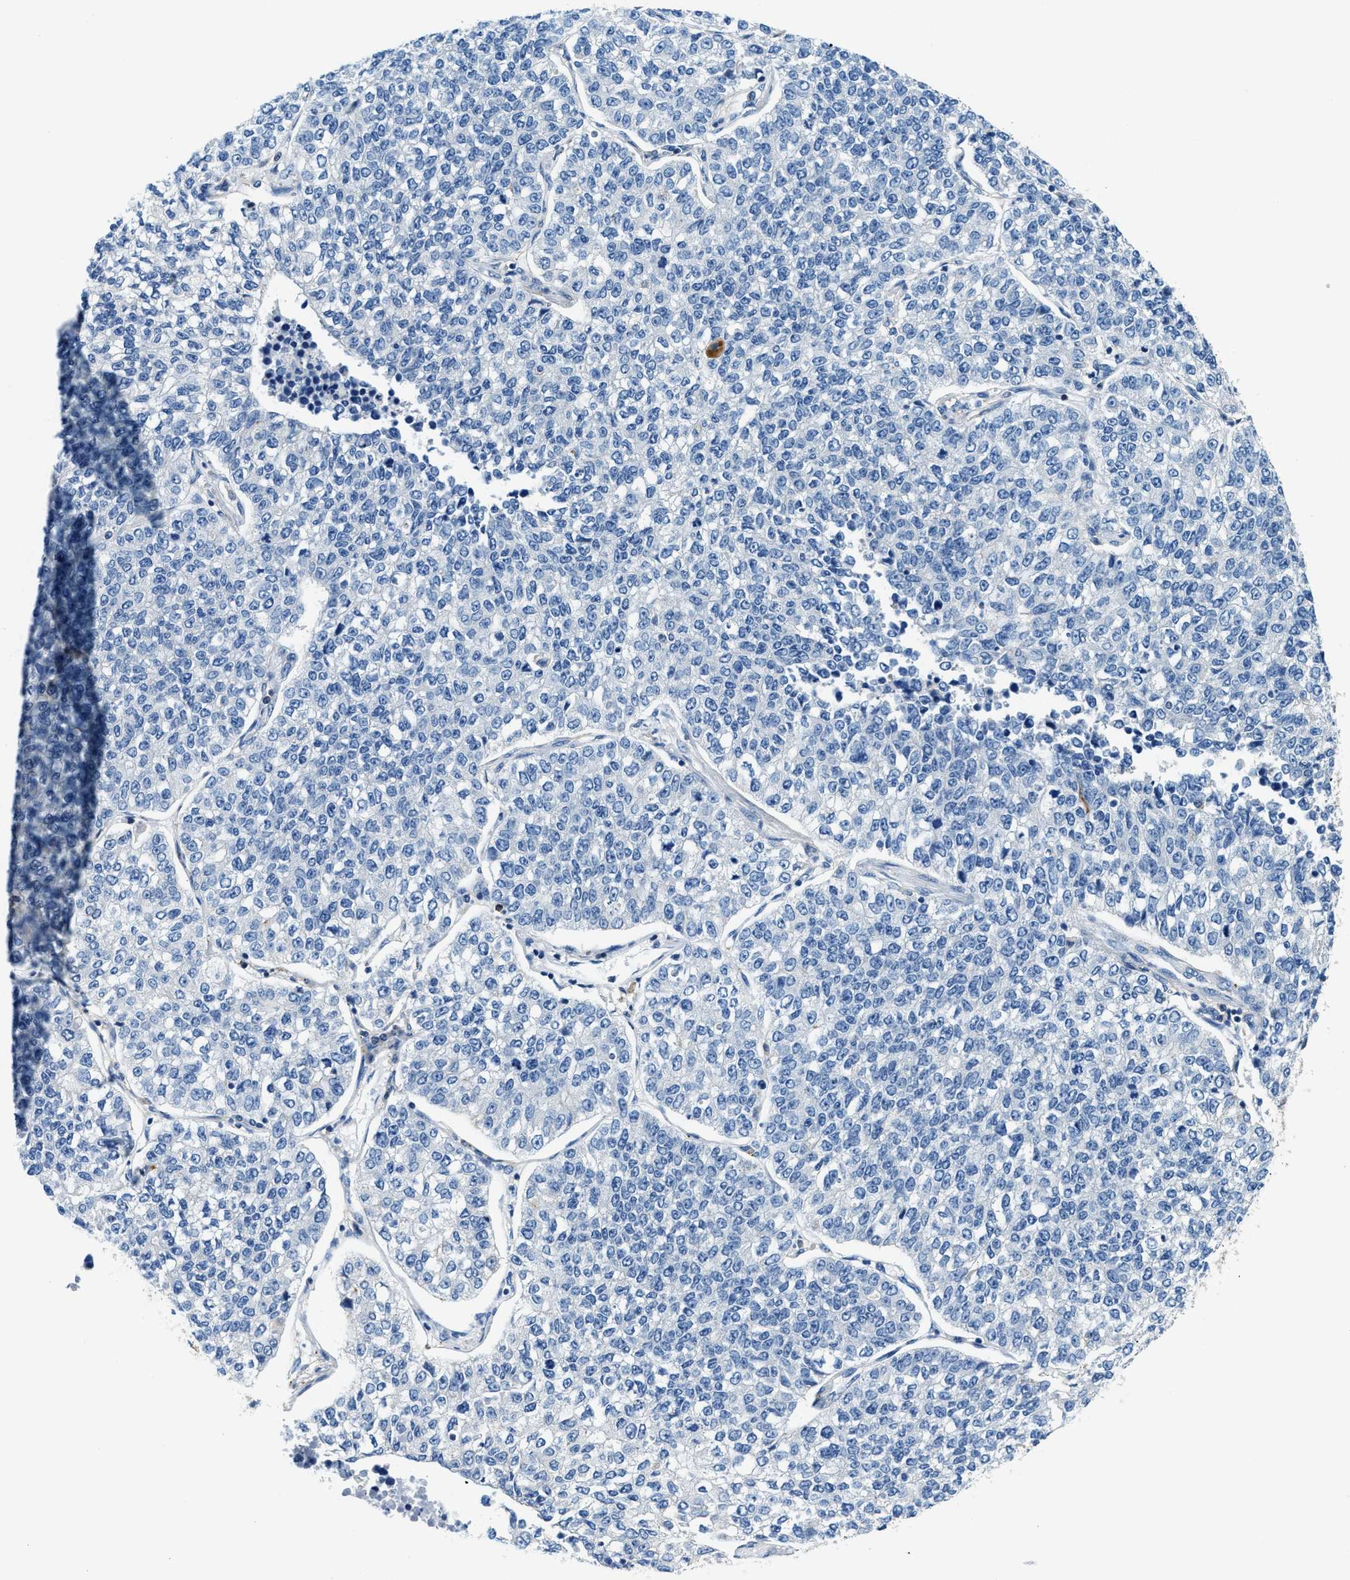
{"staining": {"intensity": "negative", "quantity": "none", "location": "none"}, "tissue": "lung cancer", "cell_type": "Tumor cells", "image_type": "cancer", "snomed": [{"axis": "morphology", "description": "Adenocarcinoma, NOS"}, {"axis": "topography", "description": "Lung"}], "caption": "The histopathology image shows no significant staining in tumor cells of lung cancer (adenocarcinoma). (Brightfield microscopy of DAB (3,3'-diaminobenzidine) immunohistochemistry at high magnification).", "gene": "MYO1G", "patient": {"sex": "male", "age": 49}}